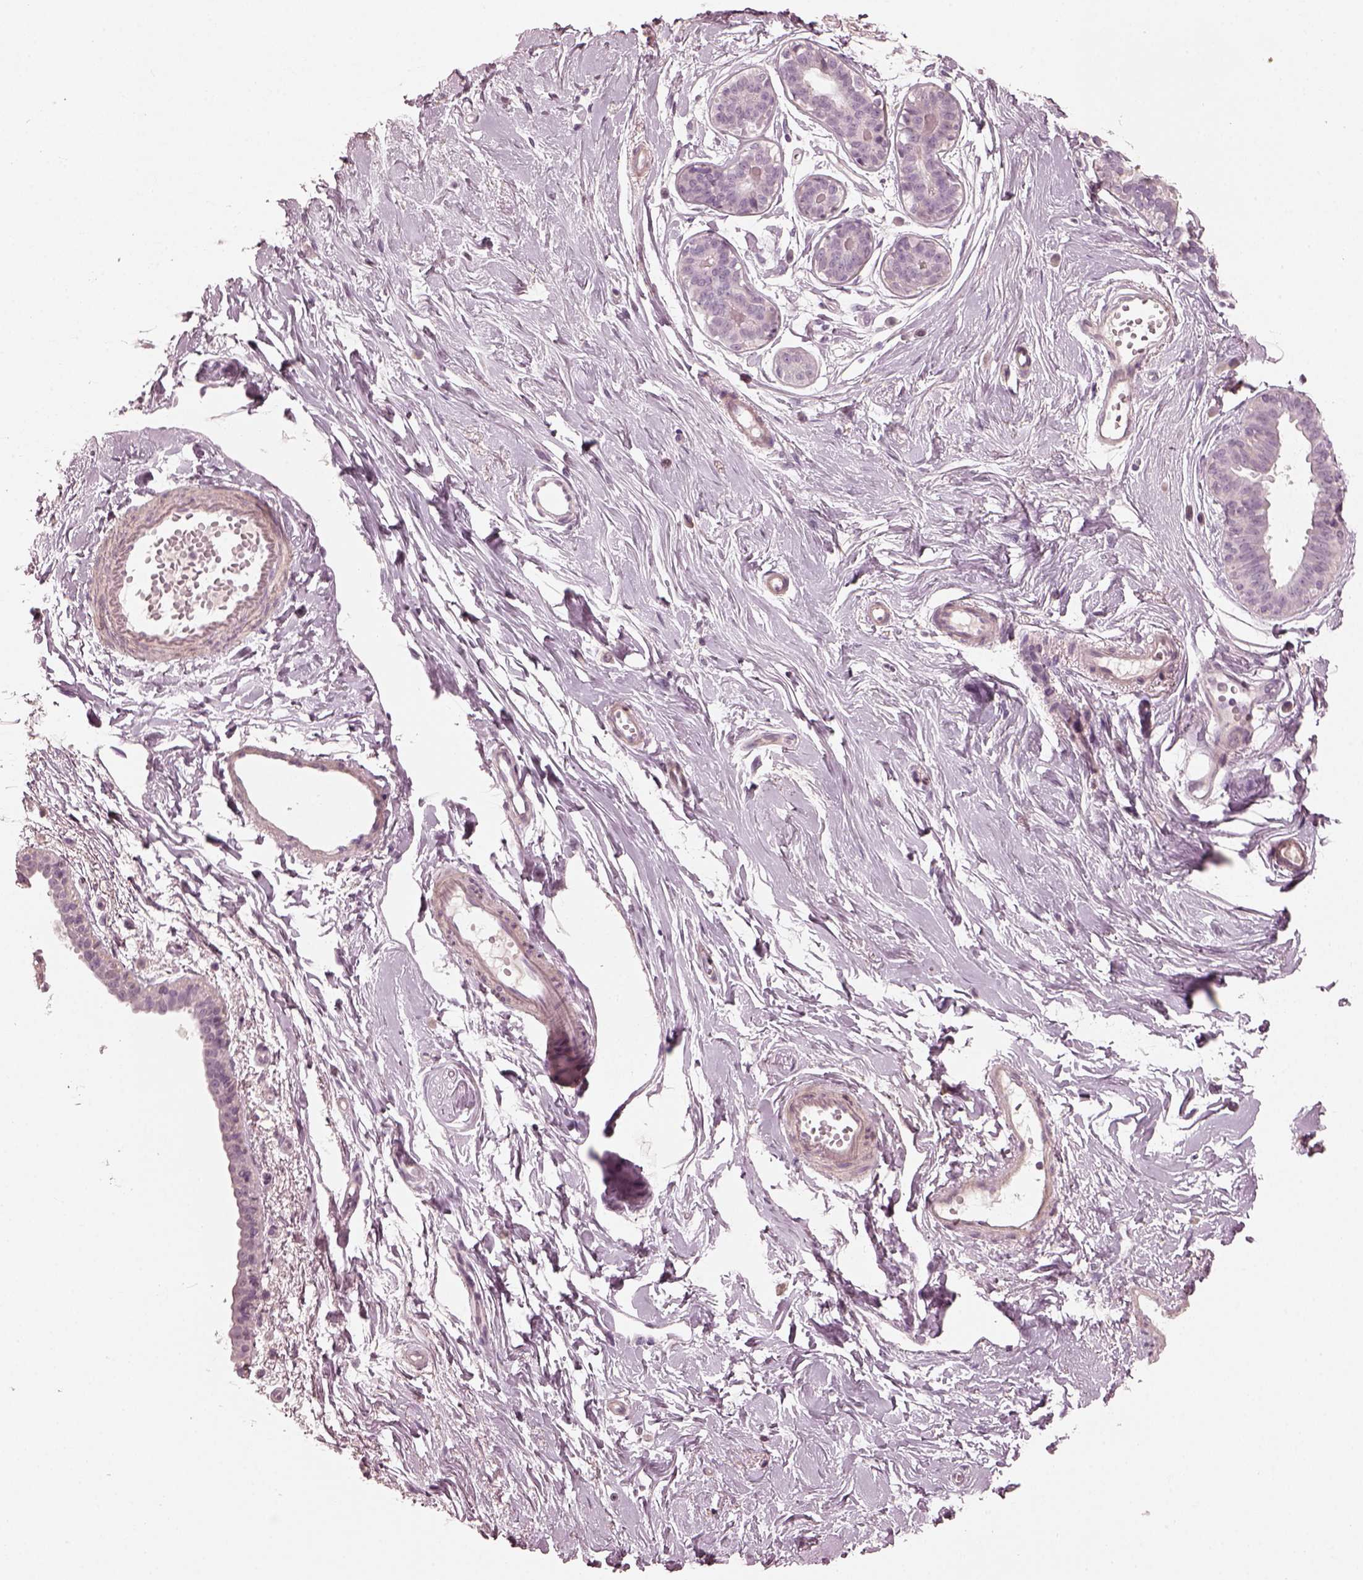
{"staining": {"intensity": "negative", "quantity": "none", "location": "none"}, "tissue": "breast", "cell_type": "Adipocytes", "image_type": "normal", "snomed": [{"axis": "morphology", "description": "Normal tissue, NOS"}, {"axis": "topography", "description": "Breast"}], "caption": "Immunohistochemistry (IHC) histopathology image of normal human breast stained for a protein (brown), which reveals no staining in adipocytes.", "gene": "OPTC", "patient": {"sex": "female", "age": 49}}